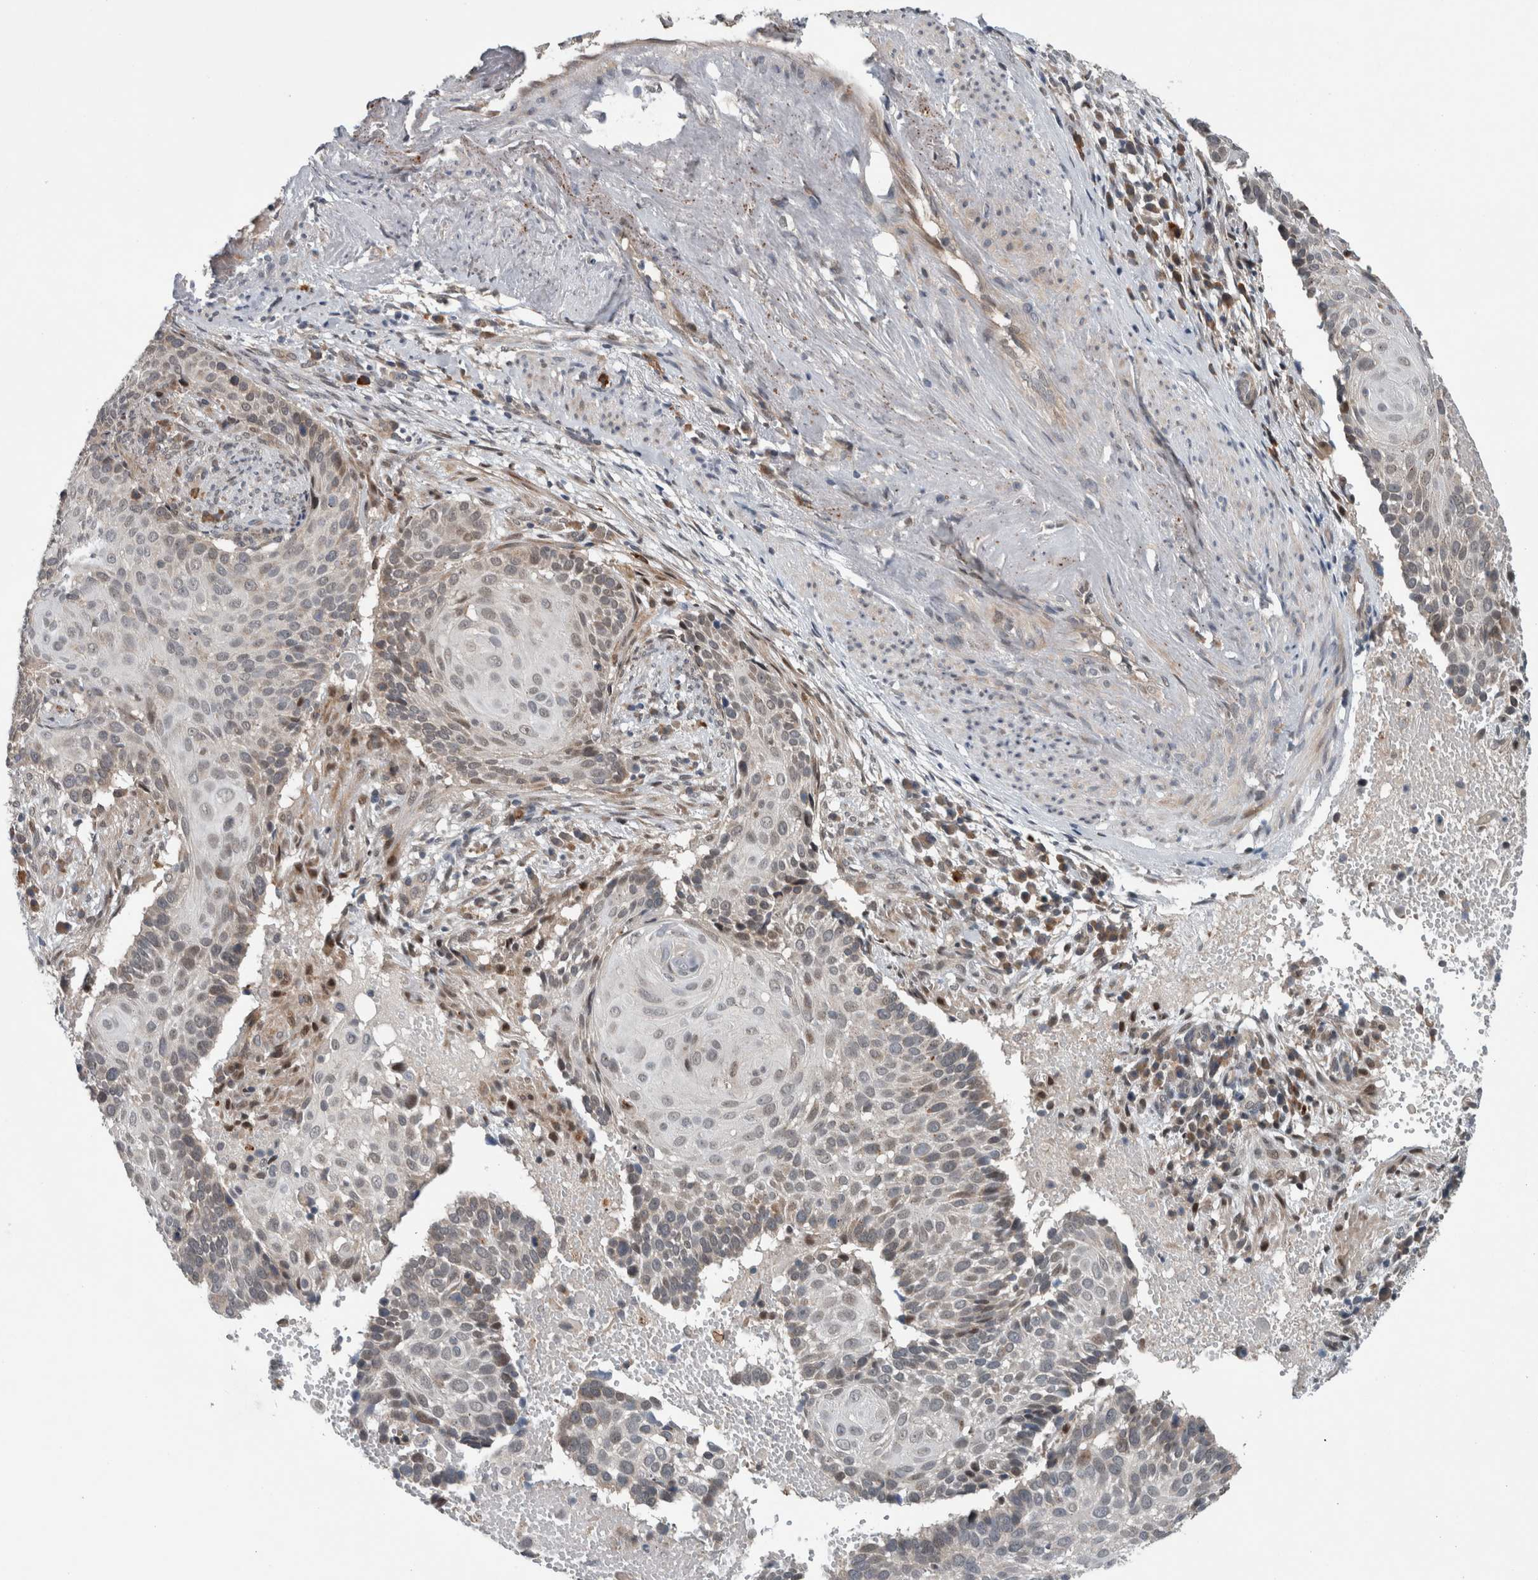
{"staining": {"intensity": "moderate", "quantity": "<25%", "location": "nuclear"}, "tissue": "cervical cancer", "cell_type": "Tumor cells", "image_type": "cancer", "snomed": [{"axis": "morphology", "description": "Squamous cell carcinoma, NOS"}, {"axis": "topography", "description": "Cervix"}], "caption": "Protein staining shows moderate nuclear staining in approximately <25% of tumor cells in squamous cell carcinoma (cervical).", "gene": "GBA2", "patient": {"sex": "female", "age": 74}}